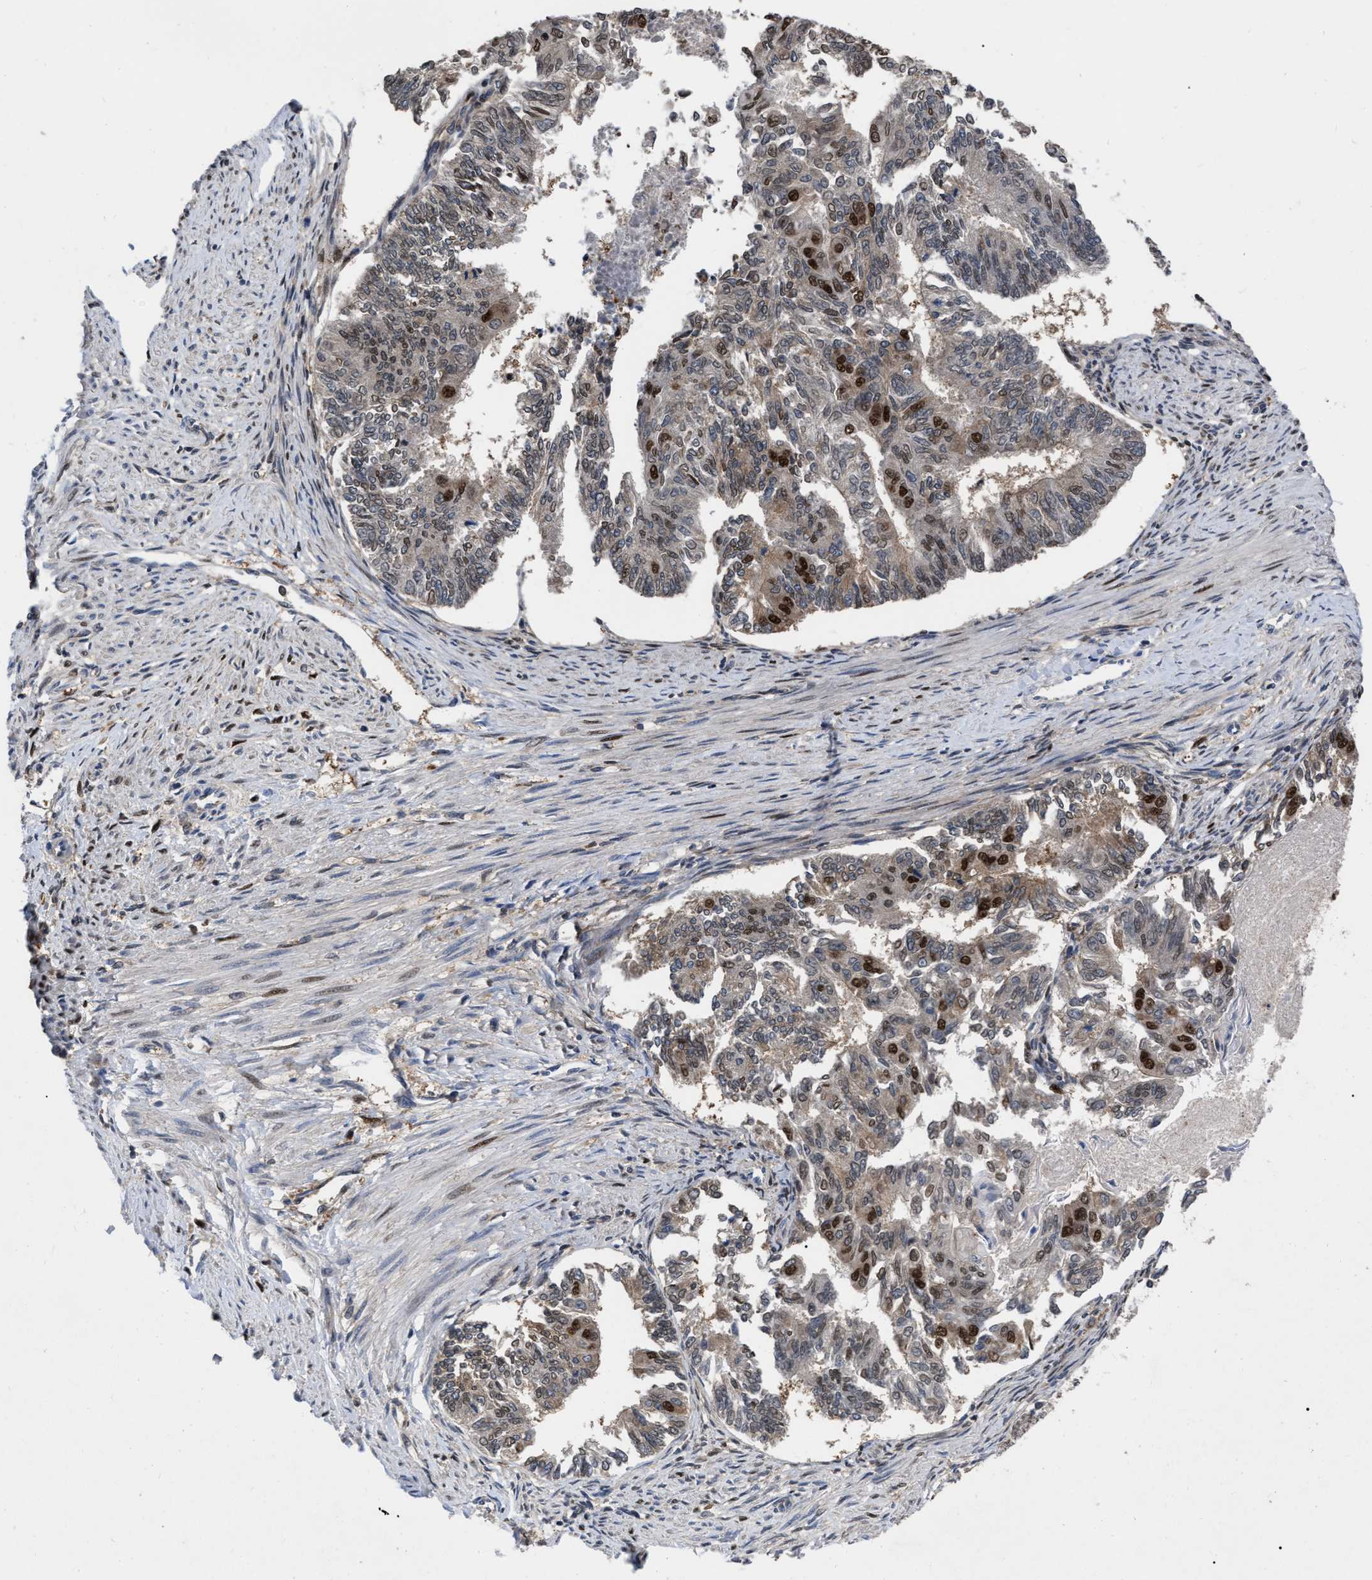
{"staining": {"intensity": "strong", "quantity": "<25%", "location": "nuclear"}, "tissue": "endometrial cancer", "cell_type": "Tumor cells", "image_type": "cancer", "snomed": [{"axis": "morphology", "description": "Adenocarcinoma, NOS"}, {"axis": "topography", "description": "Endometrium"}], "caption": "This is an image of immunohistochemistry (IHC) staining of endometrial cancer, which shows strong positivity in the nuclear of tumor cells.", "gene": "MDM4", "patient": {"sex": "female", "age": 32}}